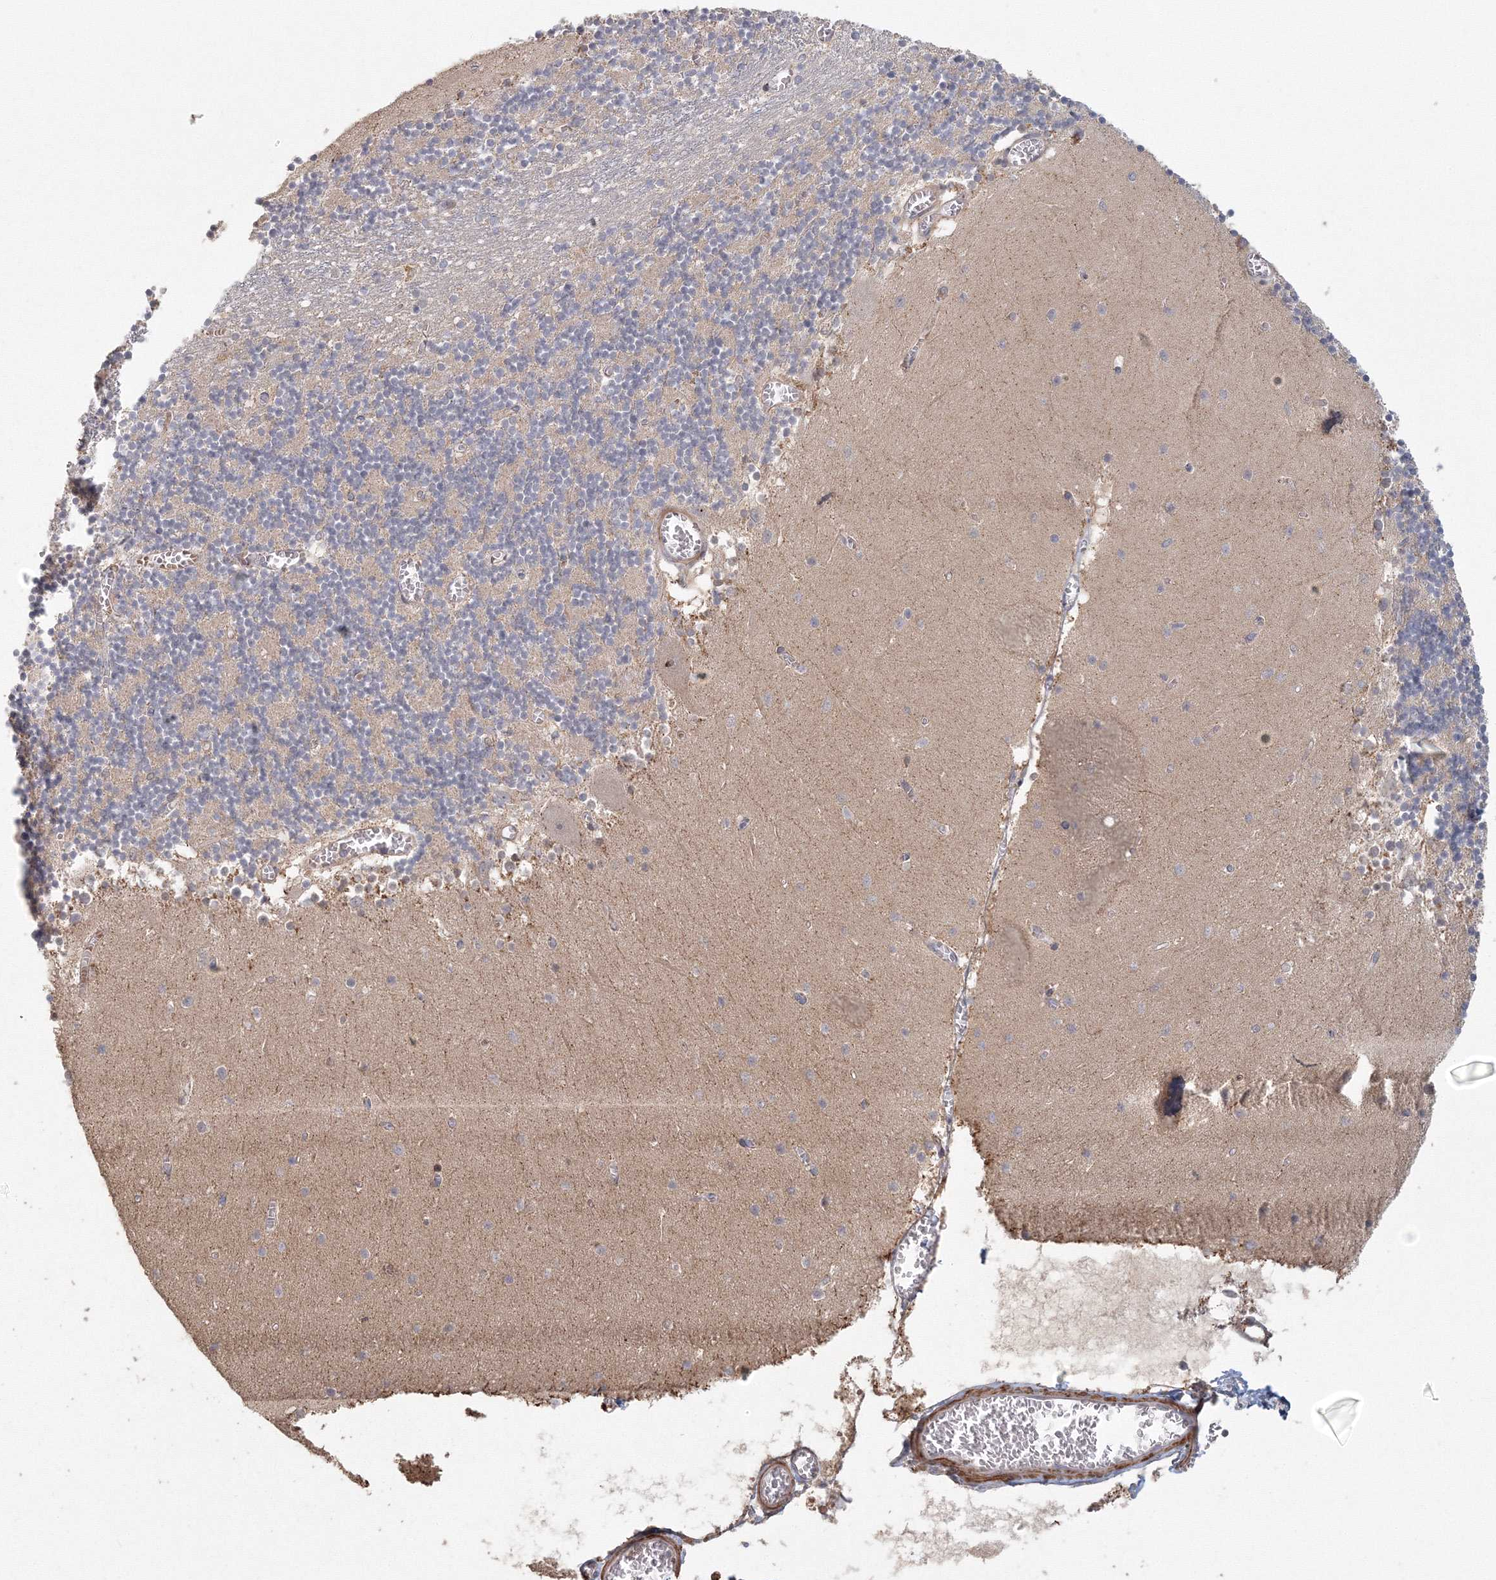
{"staining": {"intensity": "weak", "quantity": "25%-75%", "location": "cytoplasmic/membranous"}, "tissue": "cerebellum", "cell_type": "Cells in granular layer", "image_type": "normal", "snomed": [{"axis": "morphology", "description": "Normal tissue, NOS"}, {"axis": "topography", "description": "Cerebellum"}], "caption": "DAB immunohistochemical staining of benign human cerebellum displays weak cytoplasmic/membranous protein staining in about 25%-75% of cells in granular layer. Using DAB (brown) and hematoxylin (blue) stains, captured at high magnification using brightfield microscopy.", "gene": "TACC2", "patient": {"sex": "female", "age": 28}}